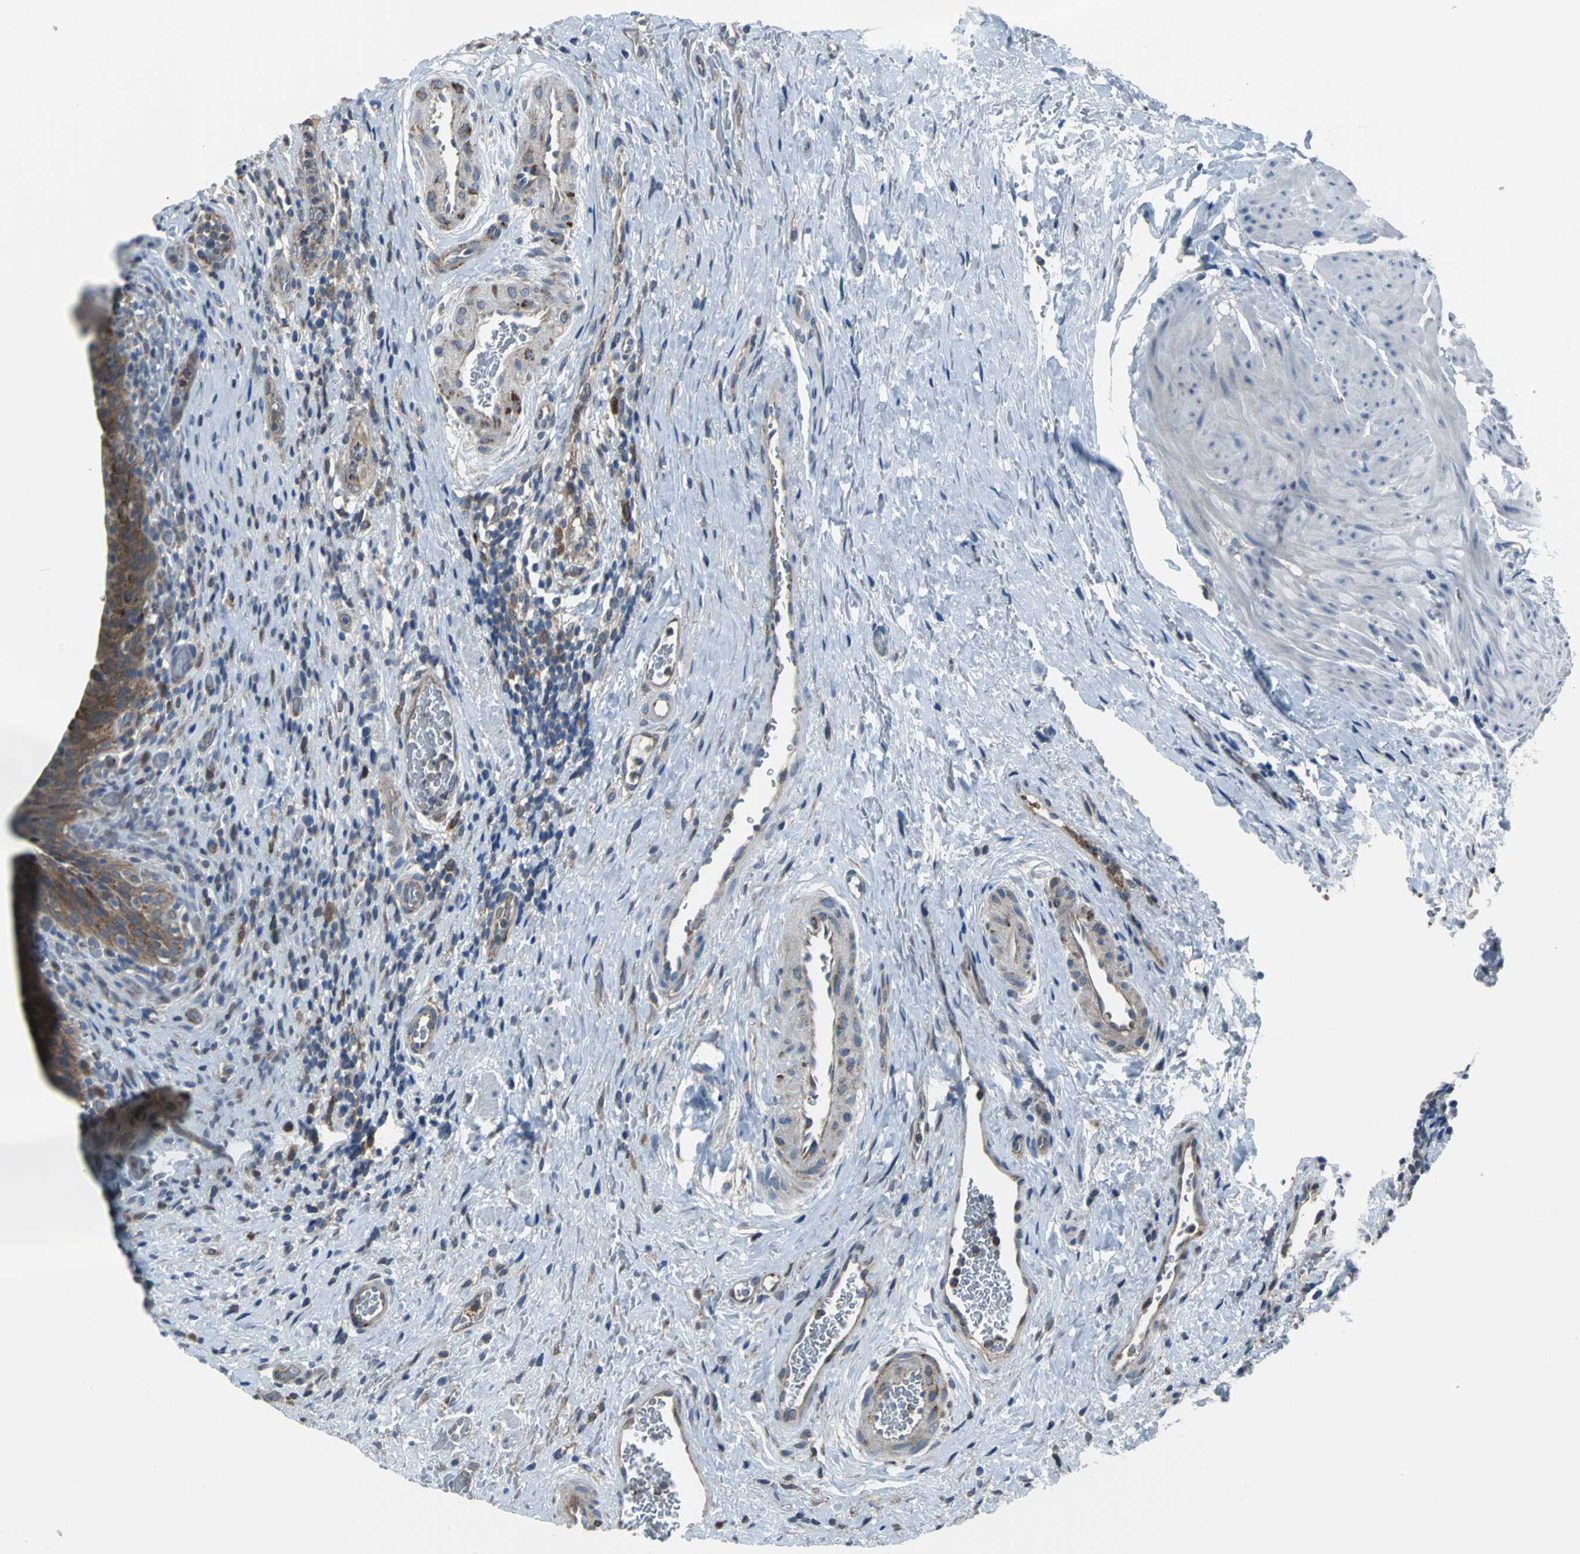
{"staining": {"intensity": "moderate", "quantity": ">75%", "location": "cytoplasmic/membranous"}, "tissue": "urinary bladder", "cell_type": "Urothelial cells", "image_type": "normal", "snomed": [{"axis": "morphology", "description": "Normal tissue, NOS"}, {"axis": "morphology", "description": "Urothelial carcinoma, High grade"}, {"axis": "topography", "description": "Urinary bladder"}], "caption": "Immunohistochemical staining of benign urinary bladder reveals >75% levels of moderate cytoplasmic/membranous protein expression in about >75% of urothelial cells. Immunohistochemistry (ihc) stains the protein in brown and the nuclei are stained blue.", "gene": "EIF5A", "patient": {"sex": "male", "age": 51}}